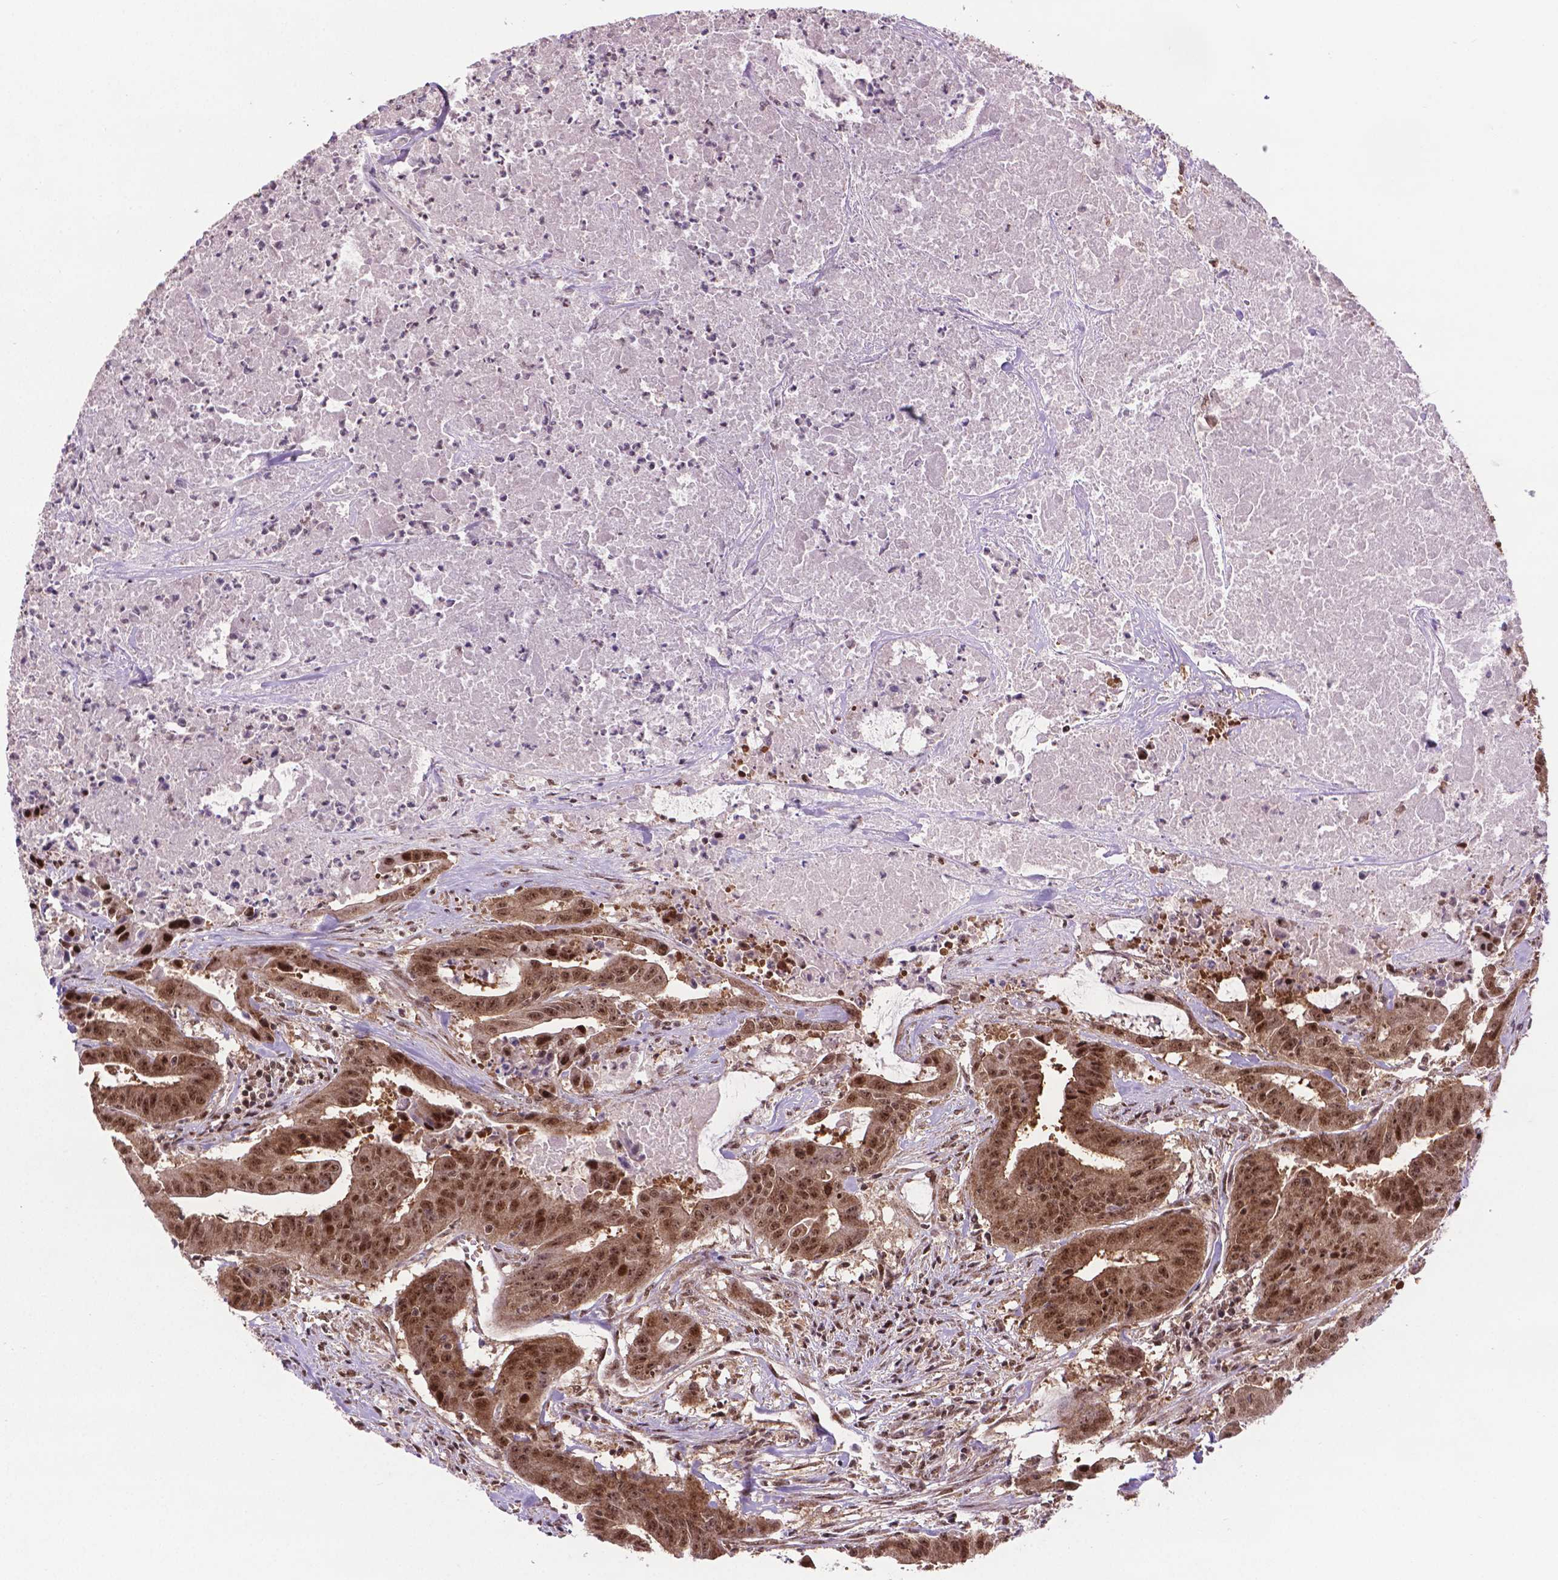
{"staining": {"intensity": "moderate", "quantity": ">75%", "location": "cytoplasmic/membranous,nuclear"}, "tissue": "colorectal cancer", "cell_type": "Tumor cells", "image_type": "cancer", "snomed": [{"axis": "morphology", "description": "Adenocarcinoma, NOS"}, {"axis": "topography", "description": "Colon"}], "caption": "About >75% of tumor cells in colorectal cancer show moderate cytoplasmic/membranous and nuclear protein expression as visualized by brown immunohistochemical staining.", "gene": "CSNK2A1", "patient": {"sex": "male", "age": 33}}